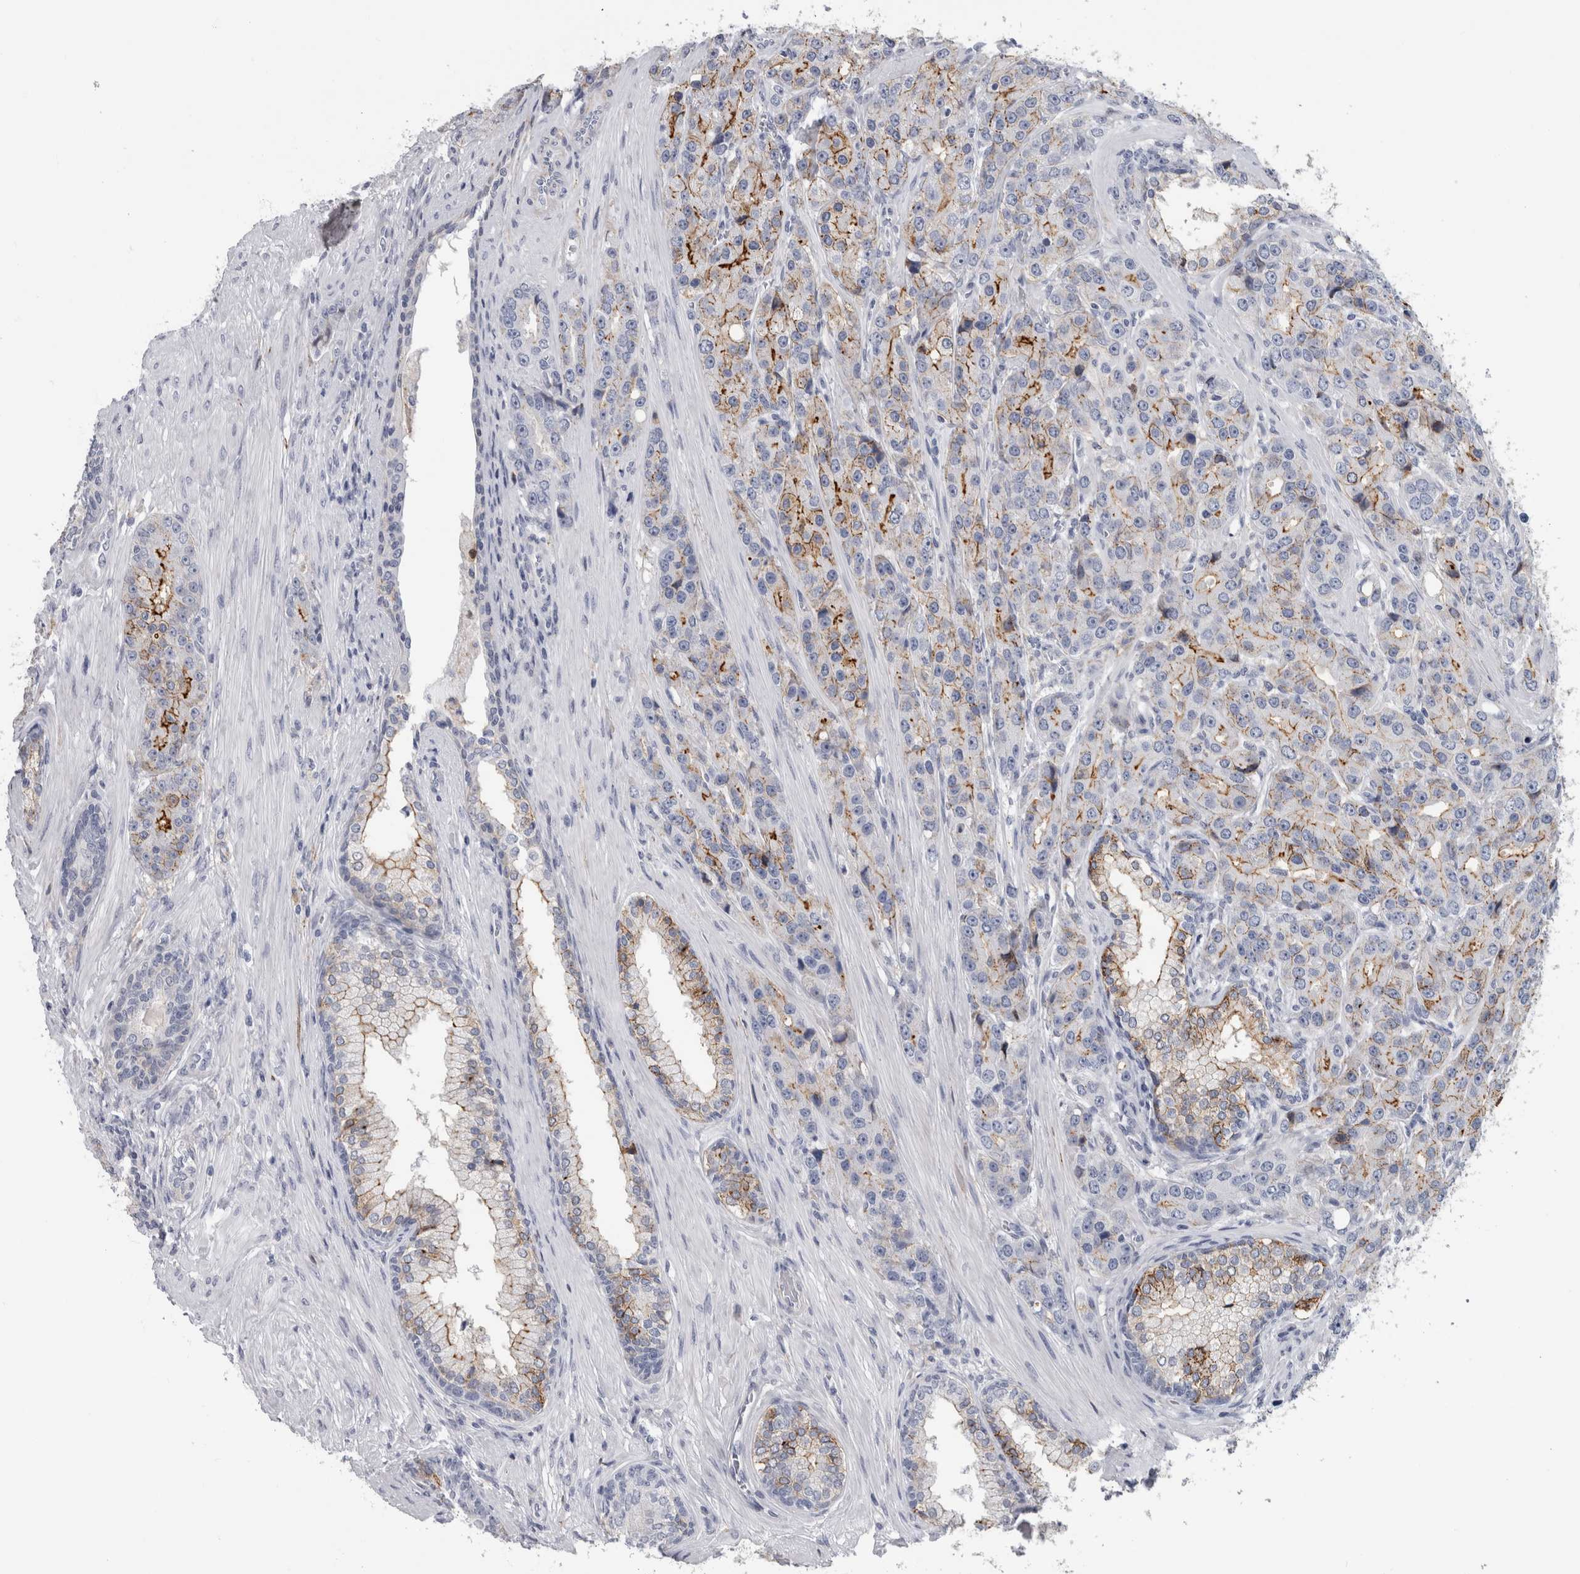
{"staining": {"intensity": "moderate", "quantity": "25%-75%", "location": "cytoplasmic/membranous"}, "tissue": "prostate cancer", "cell_type": "Tumor cells", "image_type": "cancer", "snomed": [{"axis": "morphology", "description": "Adenocarcinoma, High grade"}, {"axis": "topography", "description": "Prostate"}], "caption": "An immunohistochemistry histopathology image of neoplastic tissue is shown. Protein staining in brown labels moderate cytoplasmic/membranous positivity in prostate high-grade adenocarcinoma within tumor cells.", "gene": "DNAJC24", "patient": {"sex": "male", "age": 60}}